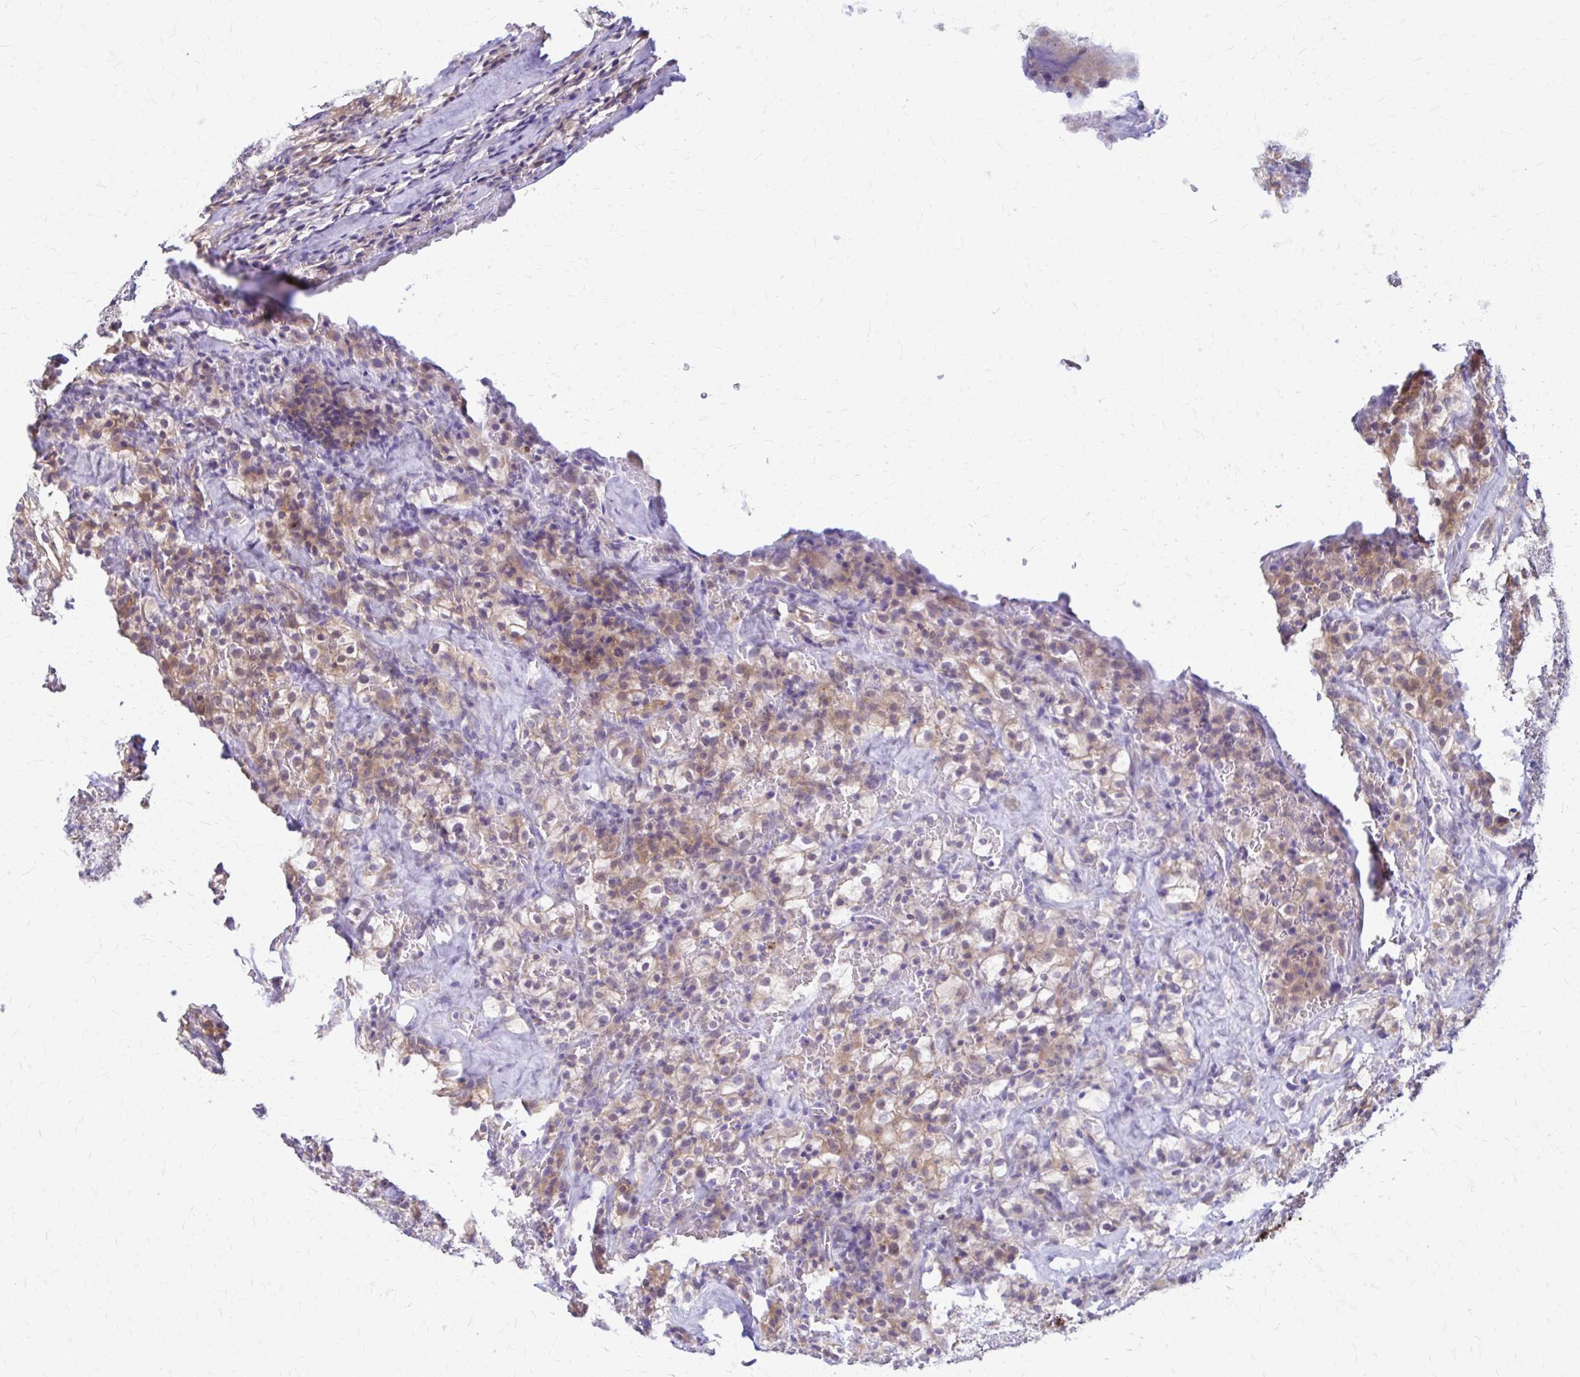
{"staining": {"intensity": "moderate", "quantity": ">75%", "location": "cytoplasmic/membranous"}, "tissue": "renal cancer", "cell_type": "Tumor cells", "image_type": "cancer", "snomed": [{"axis": "morphology", "description": "Adenocarcinoma, NOS"}, {"axis": "topography", "description": "Kidney"}], "caption": "A medium amount of moderate cytoplasmic/membranous expression is seen in approximately >75% of tumor cells in renal adenocarcinoma tissue. The staining was performed using DAB, with brown indicating positive protein expression. Nuclei are stained blue with hematoxylin.", "gene": "DSP", "patient": {"sex": "female", "age": 74}}